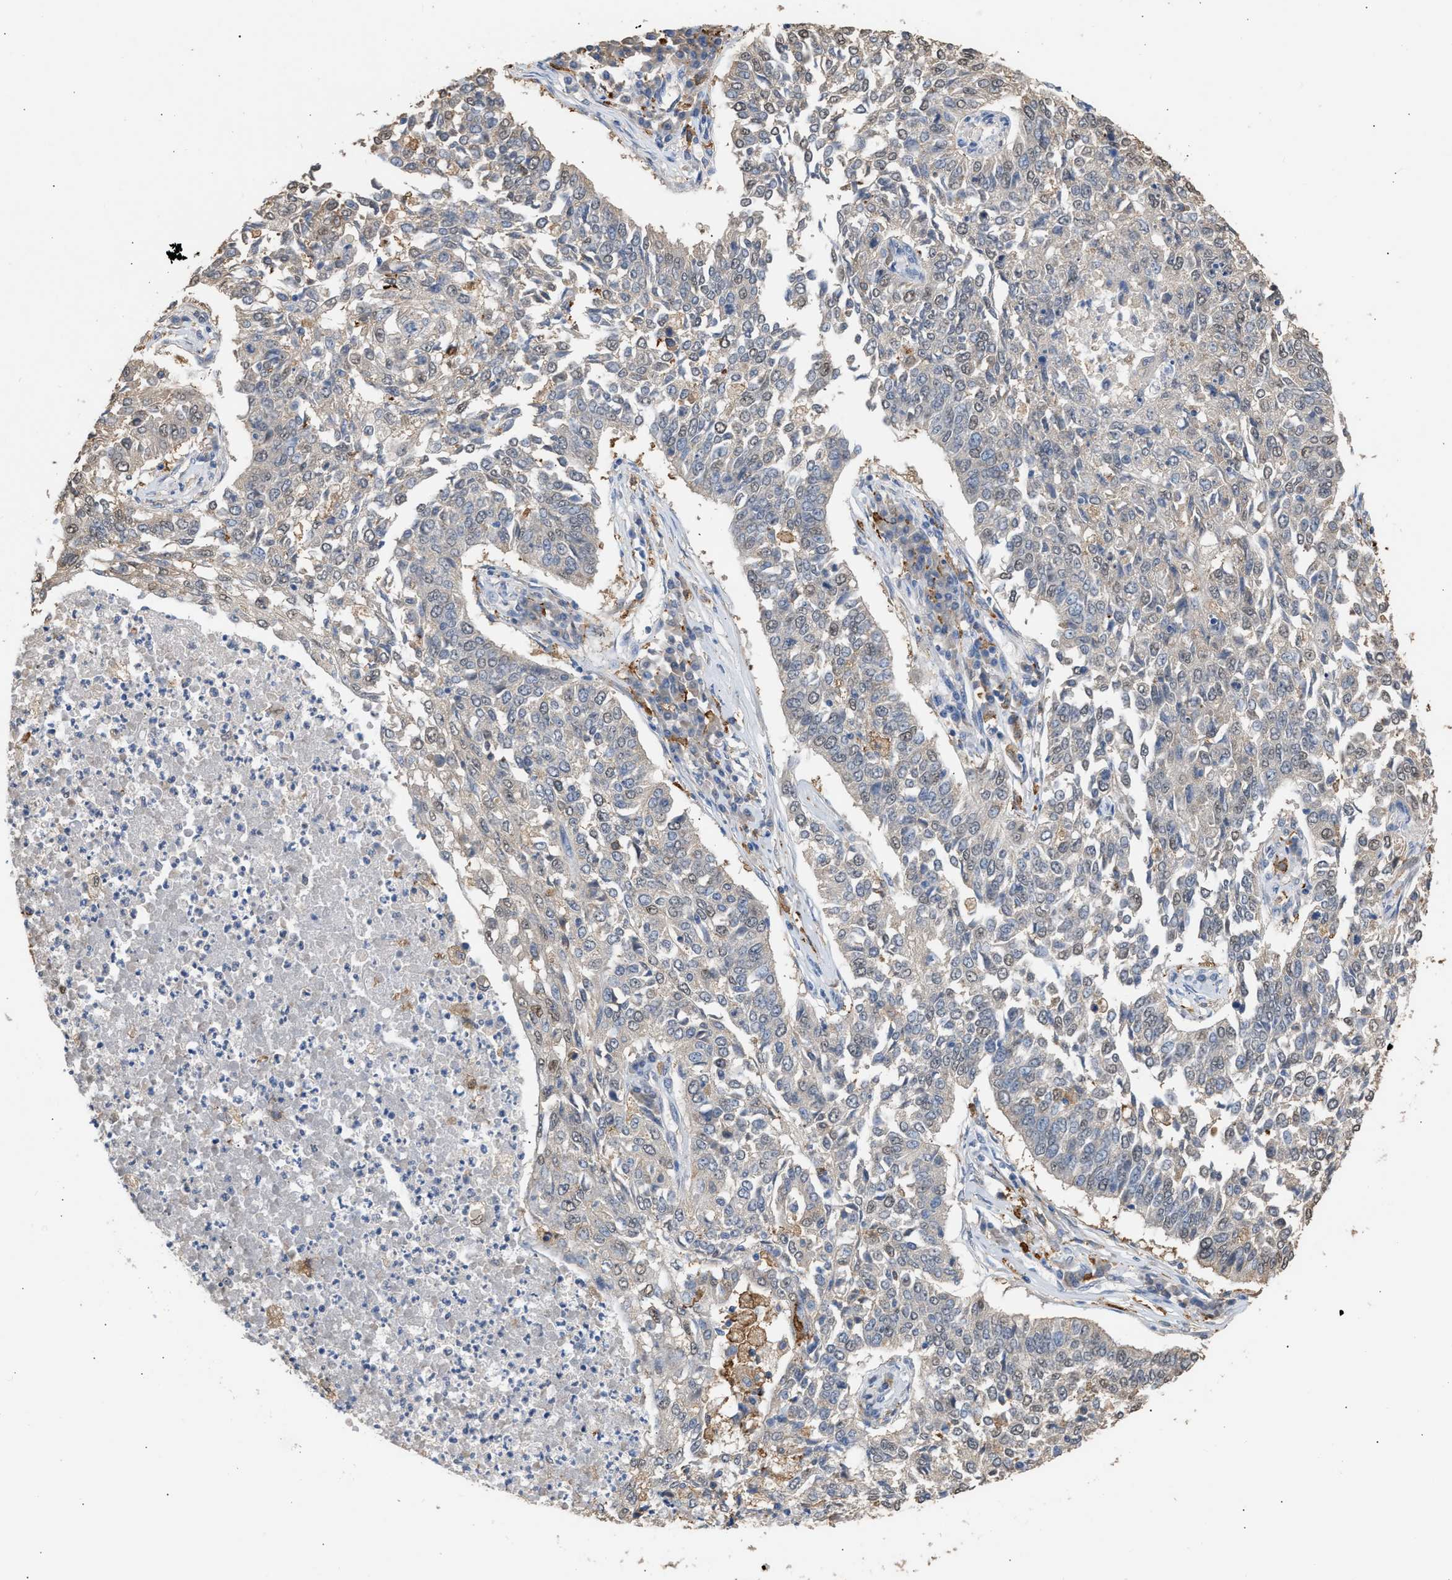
{"staining": {"intensity": "negative", "quantity": "none", "location": "none"}, "tissue": "lung cancer", "cell_type": "Tumor cells", "image_type": "cancer", "snomed": [{"axis": "morphology", "description": "Normal tissue, NOS"}, {"axis": "morphology", "description": "Squamous cell carcinoma, NOS"}, {"axis": "topography", "description": "Cartilage tissue"}, {"axis": "topography", "description": "Bronchus"}, {"axis": "topography", "description": "Lung"}], "caption": "This is an immunohistochemistry (IHC) histopathology image of human lung cancer. There is no positivity in tumor cells.", "gene": "GCN1", "patient": {"sex": "female", "age": 49}}